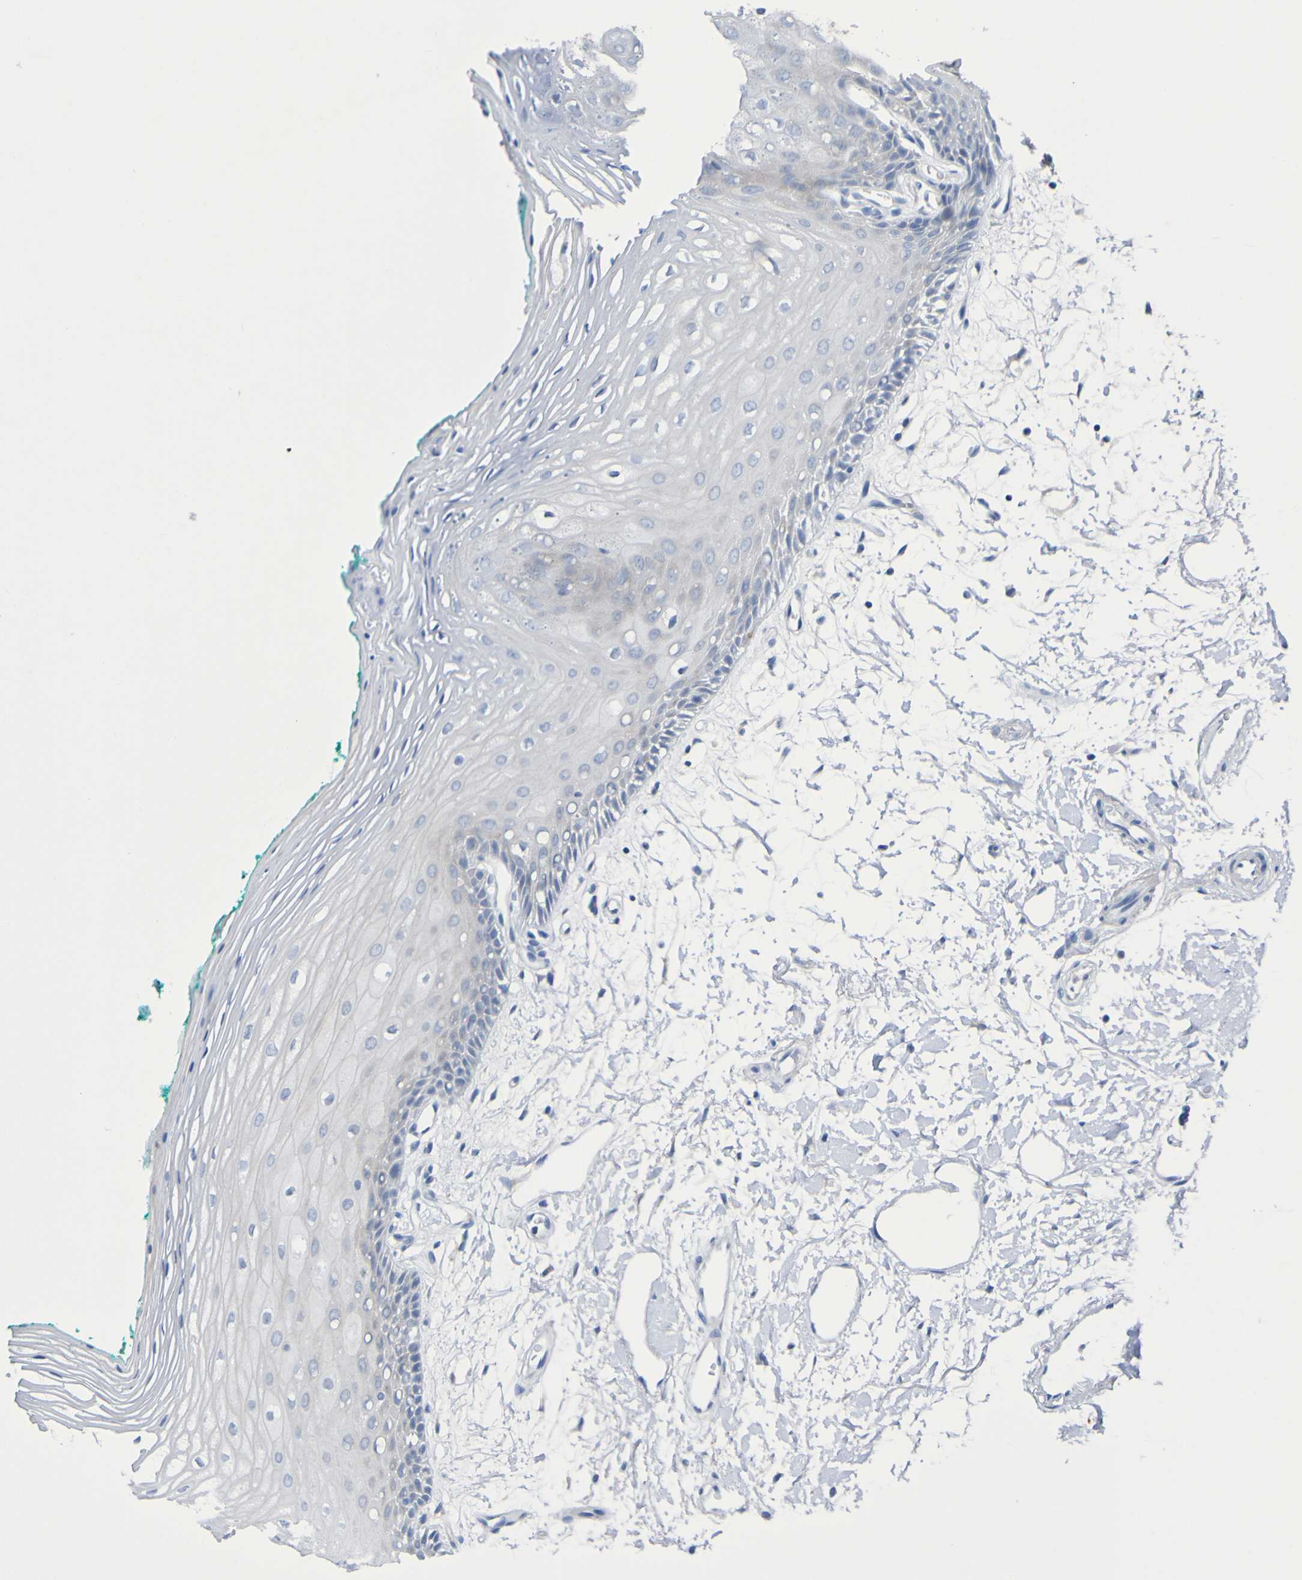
{"staining": {"intensity": "negative", "quantity": "none", "location": "none"}, "tissue": "oral mucosa", "cell_type": "Squamous epithelial cells", "image_type": "normal", "snomed": [{"axis": "morphology", "description": "Normal tissue, NOS"}, {"axis": "topography", "description": "Skeletal muscle"}, {"axis": "topography", "description": "Oral tissue"}, {"axis": "topography", "description": "Peripheral nerve tissue"}], "caption": "IHC of unremarkable oral mucosa exhibits no staining in squamous epithelial cells.", "gene": "C11orf24", "patient": {"sex": "female", "age": 84}}